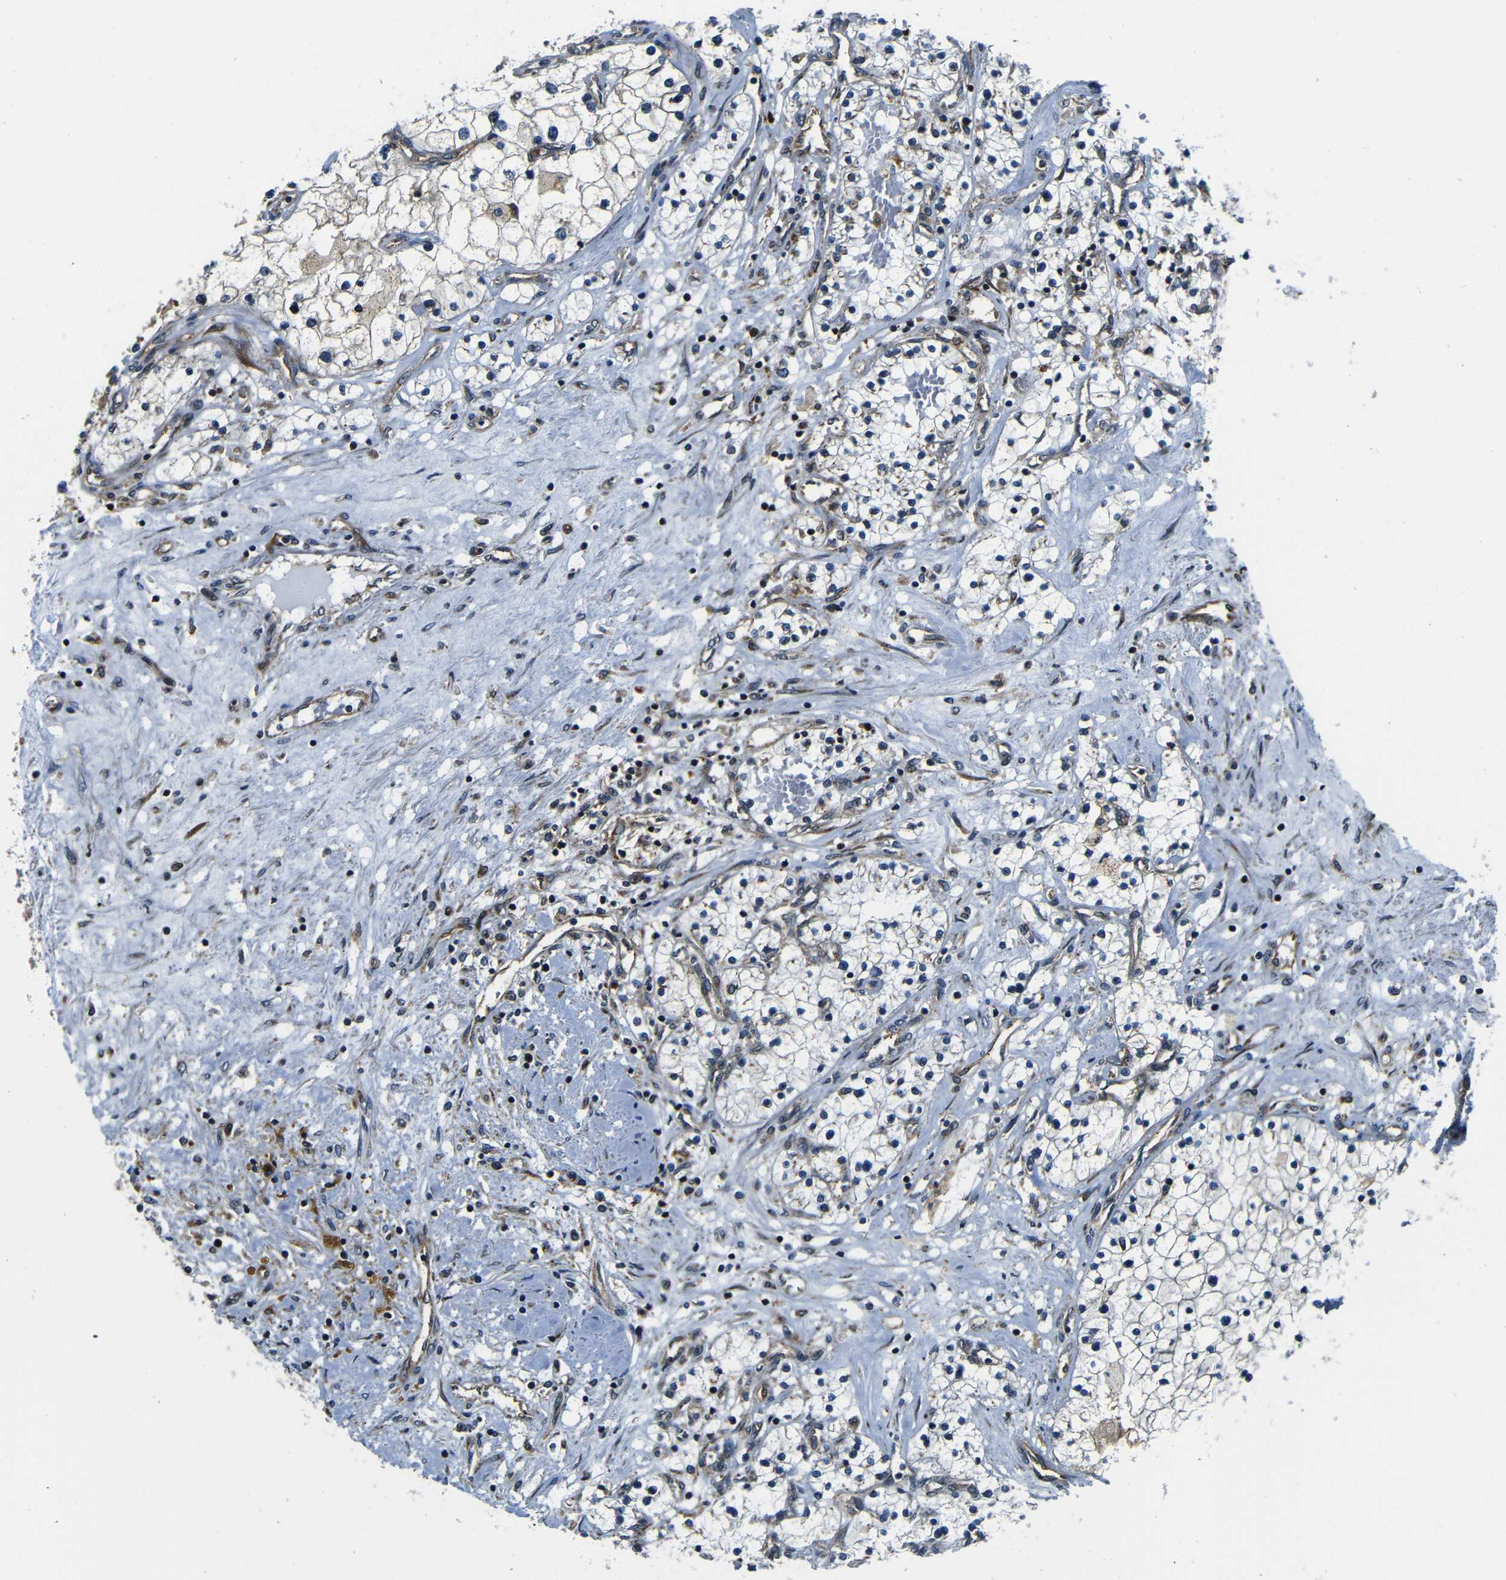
{"staining": {"intensity": "negative", "quantity": "none", "location": "none"}, "tissue": "renal cancer", "cell_type": "Tumor cells", "image_type": "cancer", "snomed": [{"axis": "morphology", "description": "Adenocarcinoma, NOS"}, {"axis": "topography", "description": "Kidney"}], "caption": "Micrograph shows no protein staining in tumor cells of adenocarcinoma (renal) tissue.", "gene": "ABCE1", "patient": {"sex": "male", "age": 68}}